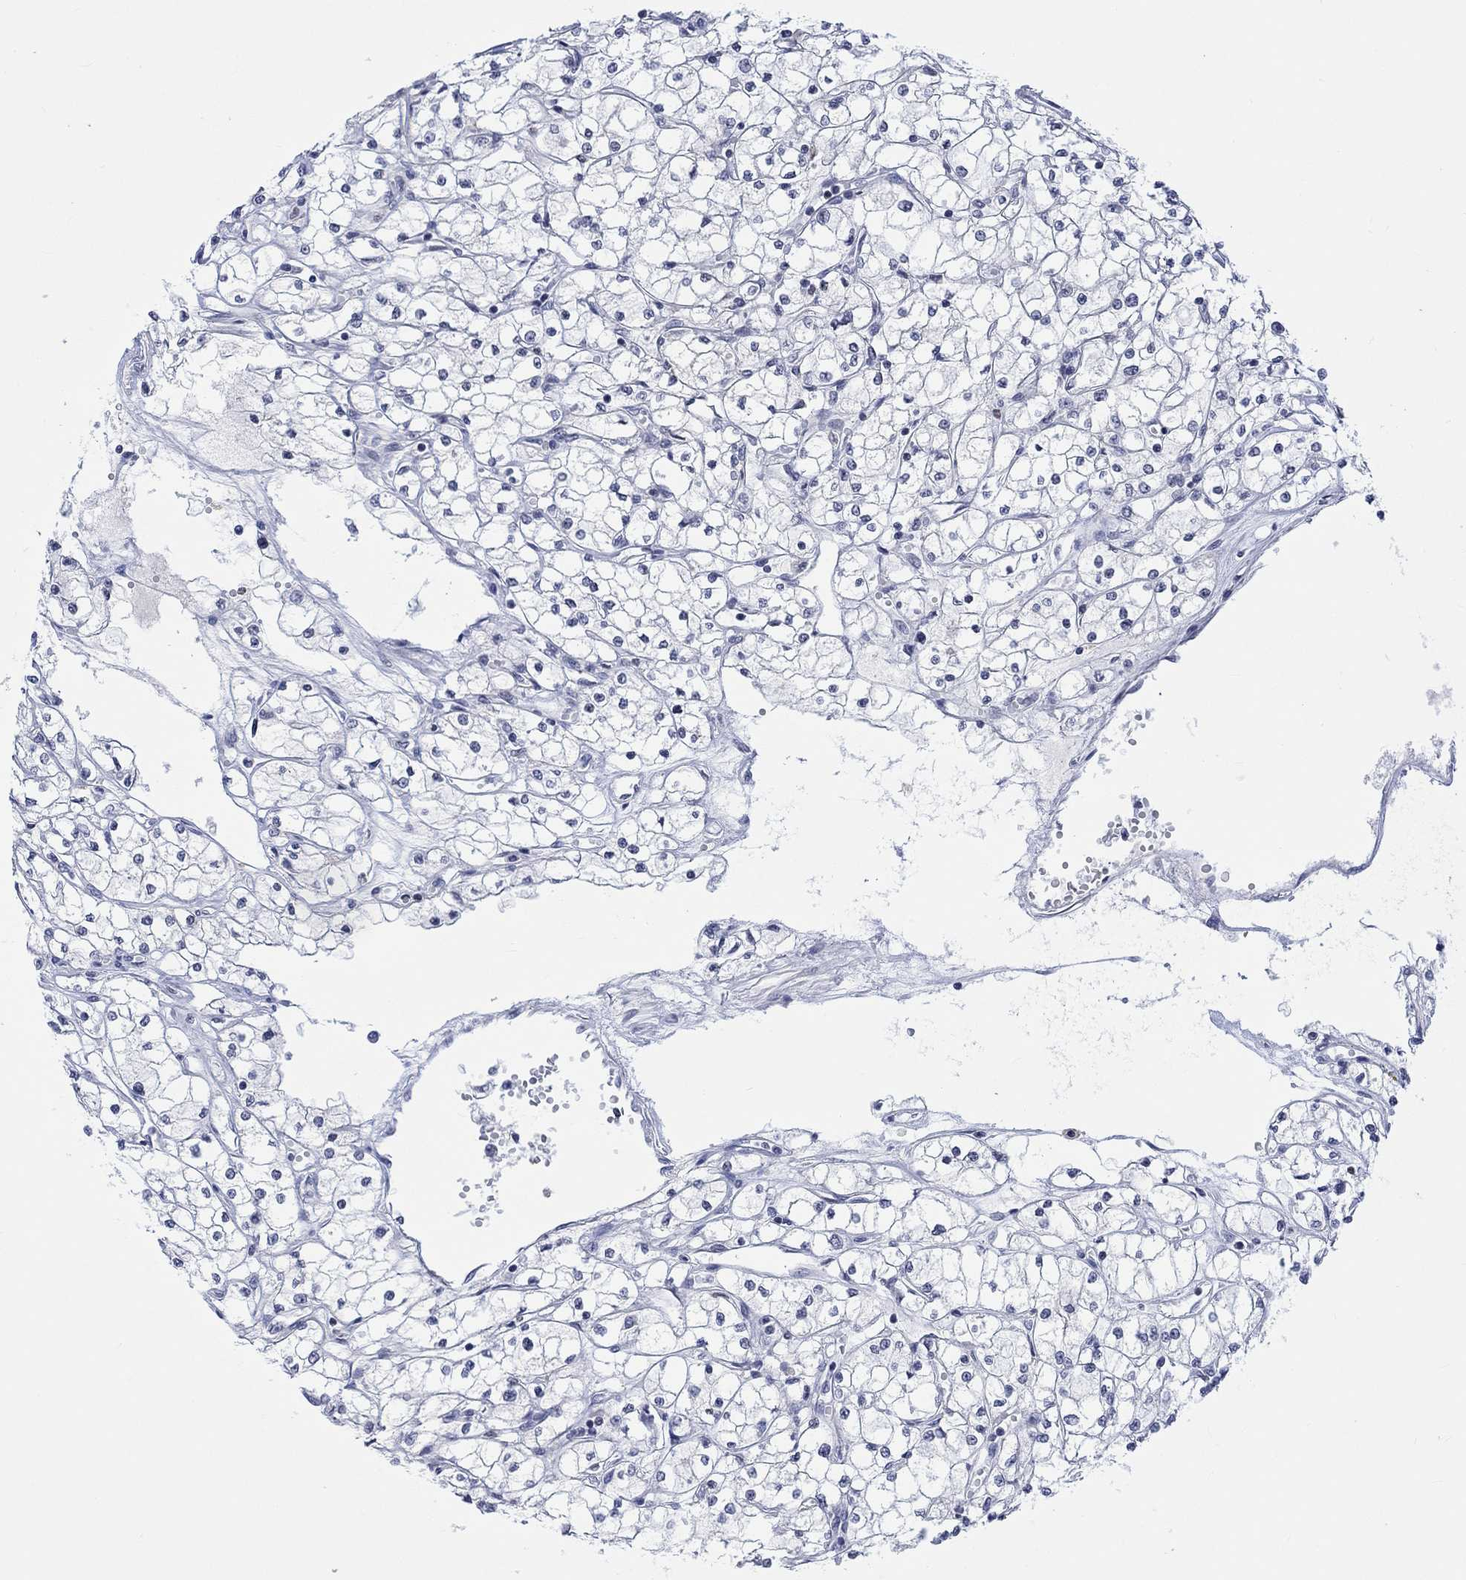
{"staining": {"intensity": "negative", "quantity": "none", "location": "none"}, "tissue": "renal cancer", "cell_type": "Tumor cells", "image_type": "cancer", "snomed": [{"axis": "morphology", "description": "Adenocarcinoma, NOS"}, {"axis": "topography", "description": "Kidney"}], "caption": "This photomicrograph is of adenocarcinoma (renal) stained with IHC to label a protein in brown with the nuclei are counter-stained blue. There is no positivity in tumor cells.", "gene": "DCX", "patient": {"sex": "male", "age": 67}}